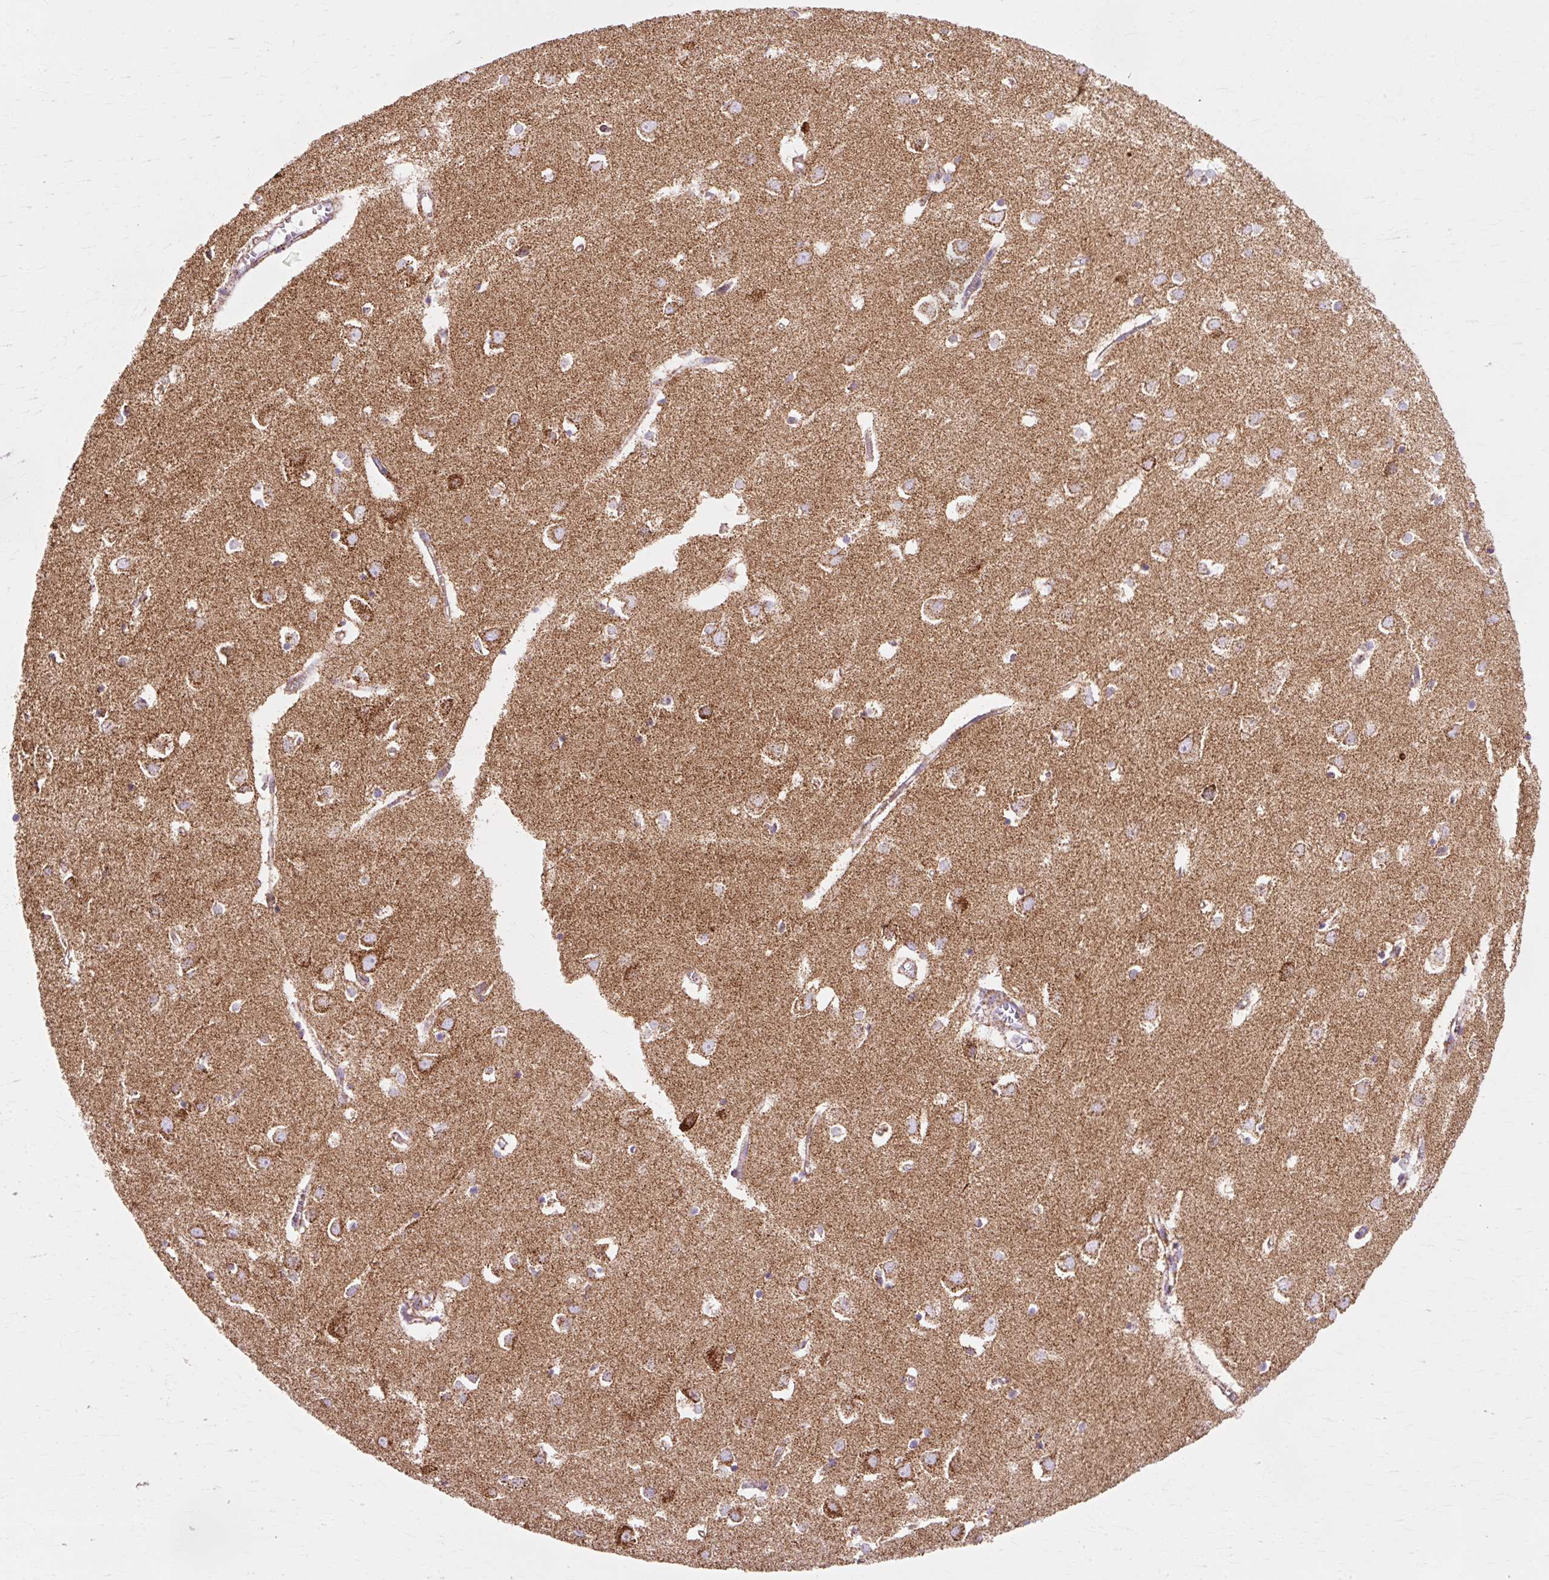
{"staining": {"intensity": "negative", "quantity": "none", "location": "none"}, "tissue": "cerebral cortex", "cell_type": "Endothelial cells", "image_type": "normal", "snomed": [{"axis": "morphology", "description": "Normal tissue, NOS"}, {"axis": "topography", "description": "Cerebral cortex"}], "caption": "A histopathology image of cerebral cortex stained for a protein displays no brown staining in endothelial cells. Brightfield microscopy of immunohistochemistry stained with DAB (brown) and hematoxylin (blue), captured at high magnification.", "gene": "ATP5PO", "patient": {"sex": "male", "age": 70}}